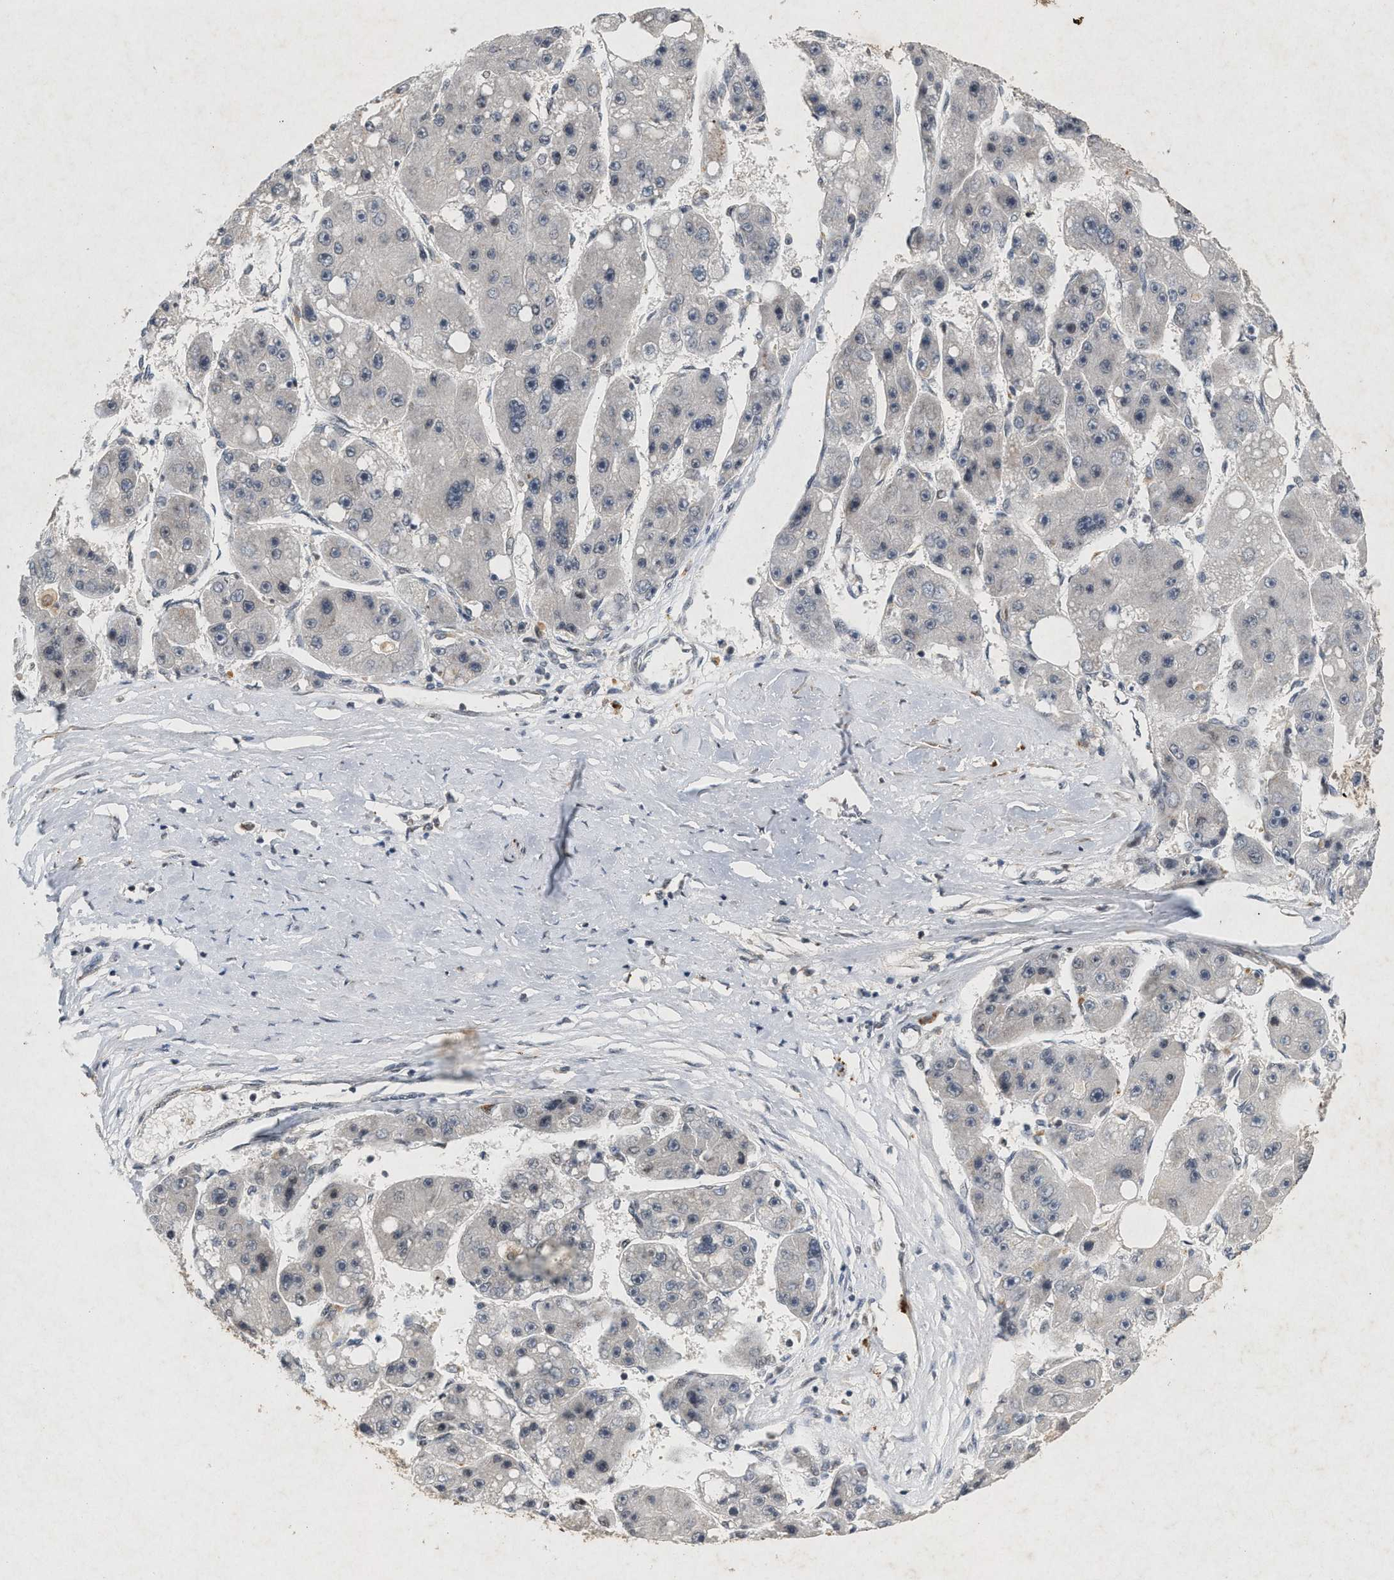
{"staining": {"intensity": "negative", "quantity": "none", "location": "none"}, "tissue": "liver cancer", "cell_type": "Tumor cells", "image_type": "cancer", "snomed": [{"axis": "morphology", "description": "Carcinoma, Hepatocellular, NOS"}, {"axis": "topography", "description": "Liver"}], "caption": "High magnification brightfield microscopy of liver cancer stained with DAB (brown) and counterstained with hematoxylin (blue): tumor cells show no significant expression. (Stains: DAB (3,3'-diaminobenzidine) immunohistochemistry (IHC) with hematoxylin counter stain, Microscopy: brightfield microscopy at high magnification).", "gene": "ZPR1", "patient": {"sex": "female", "age": 61}}